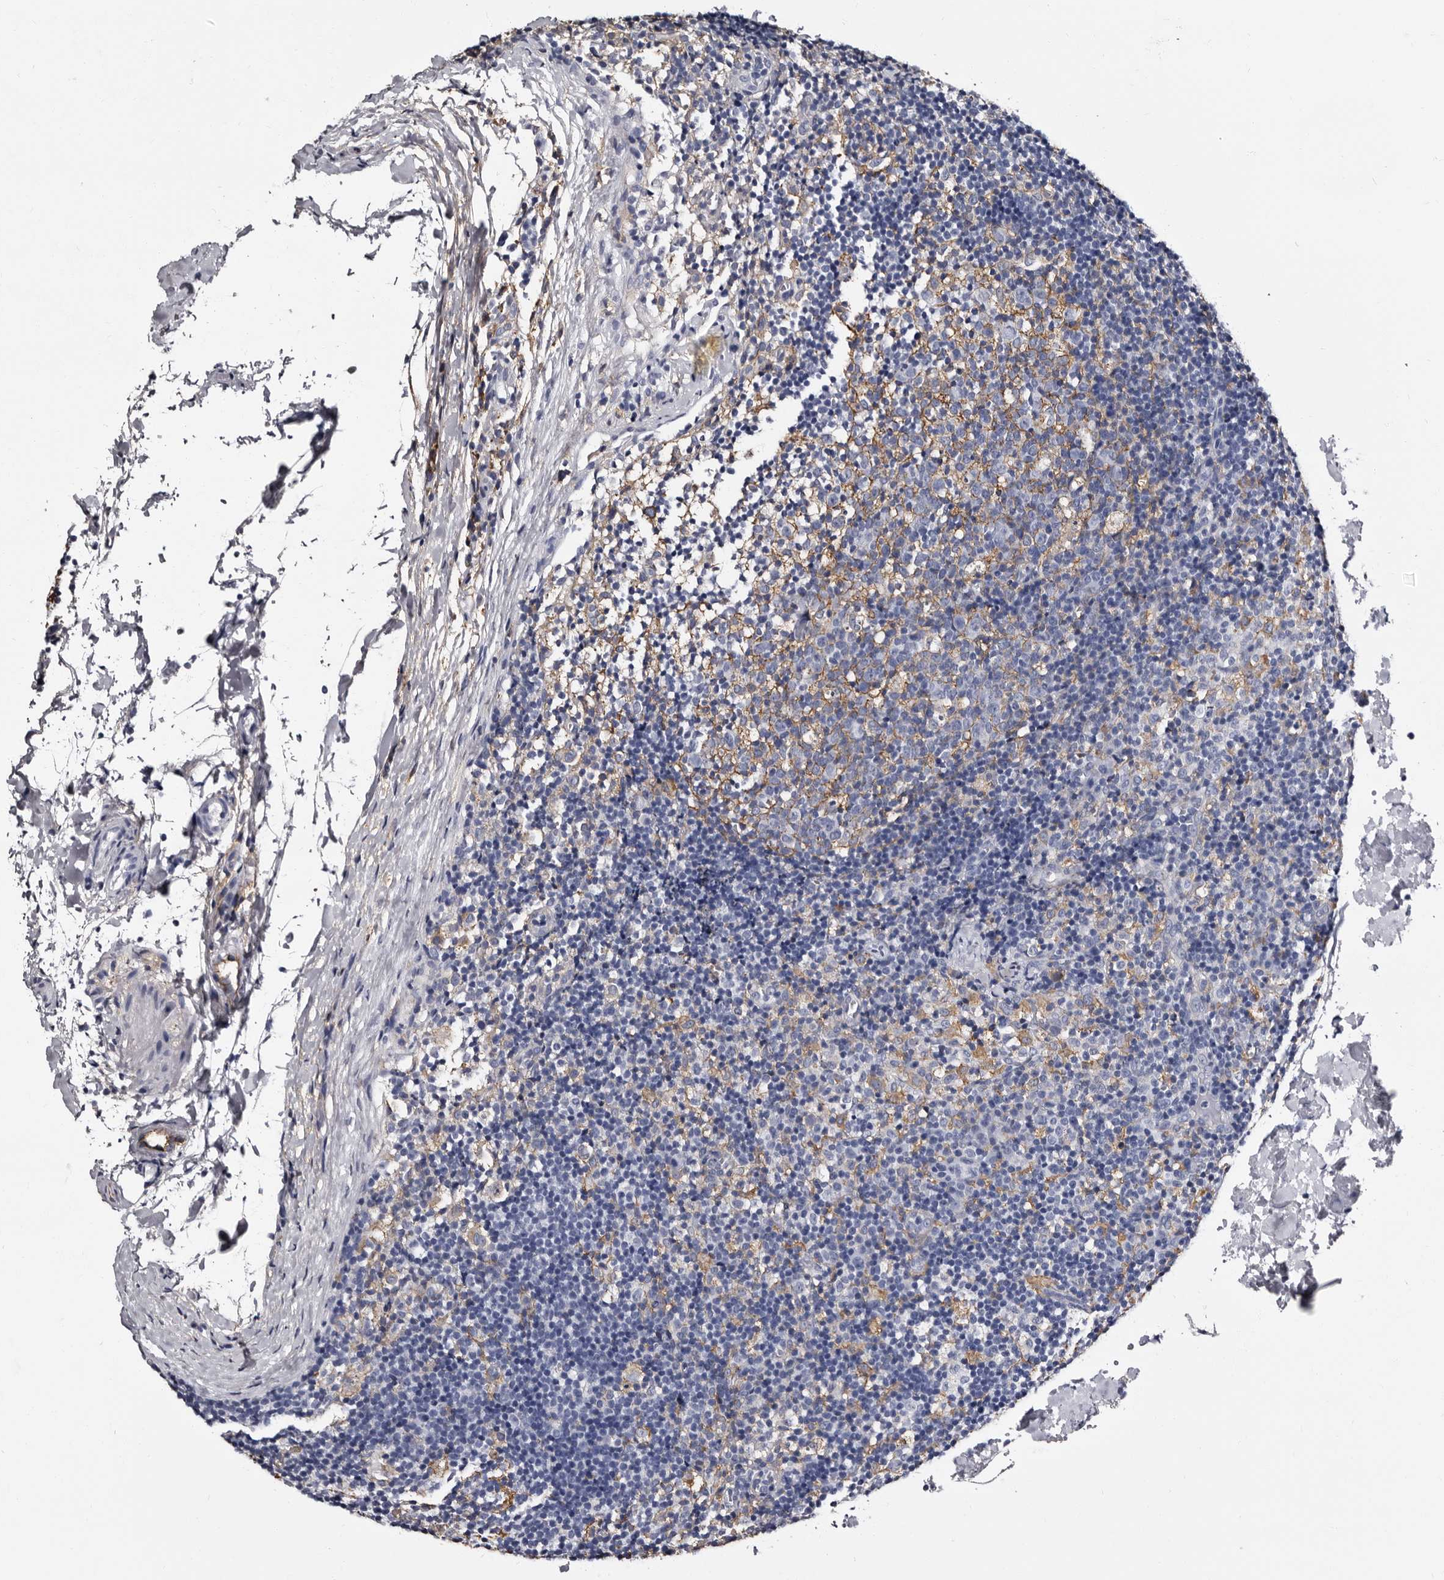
{"staining": {"intensity": "moderate", "quantity": "<25%", "location": "cytoplasmic/membranous"}, "tissue": "lymph node", "cell_type": "Germinal center cells", "image_type": "normal", "snomed": [{"axis": "morphology", "description": "Normal tissue, NOS"}, {"axis": "morphology", "description": "Inflammation, NOS"}, {"axis": "topography", "description": "Lymph node"}], "caption": "Protein analysis of benign lymph node shows moderate cytoplasmic/membranous positivity in about <25% of germinal center cells.", "gene": "EPB41L3", "patient": {"sex": "male", "age": 55}}